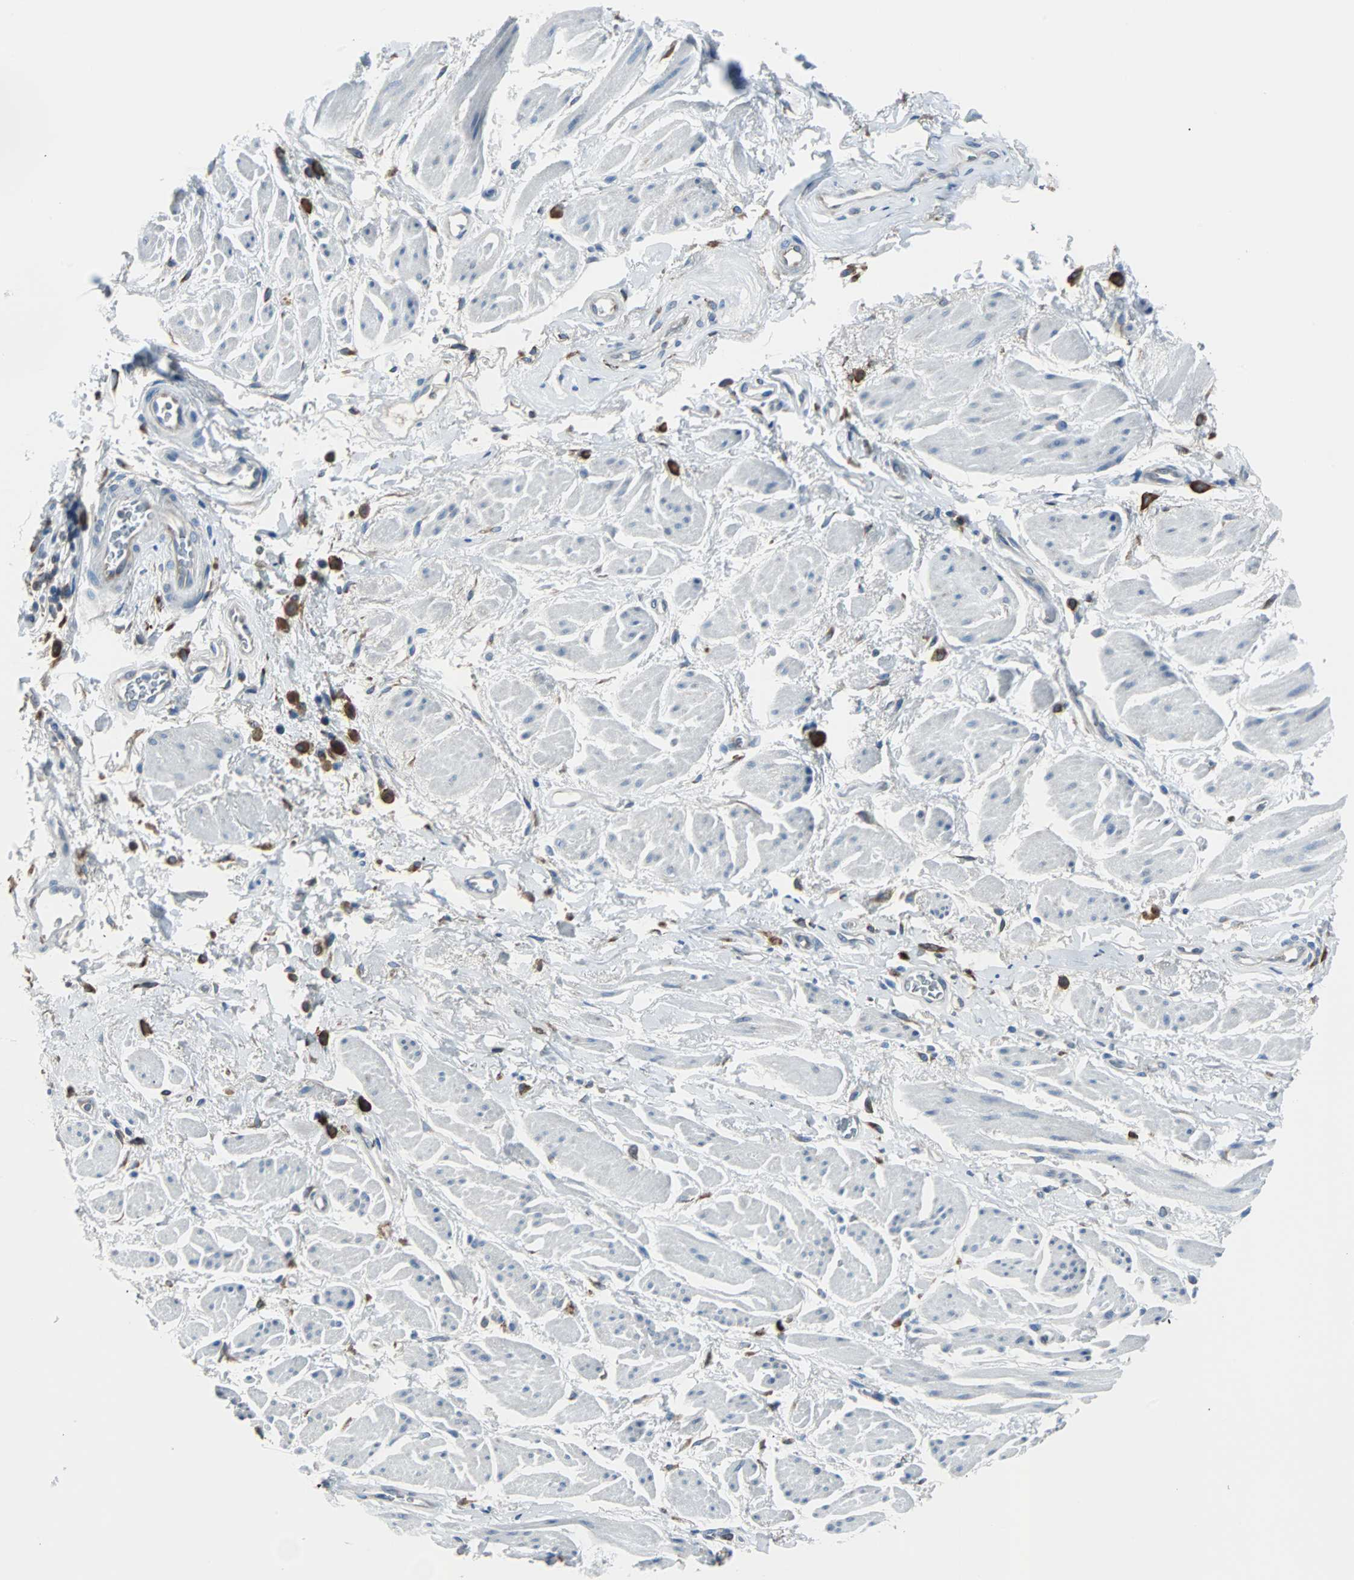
{"staining": {"intensity": "weak", "quantity": "25%-75%", "location": "cytoplasmic/membranous"}, "tissue": "adipose tissue", "cell_type": "Adipocytes", "image_type": "normal", "snomed": [{"axis": "morphology", "description": "Normal tissue, NOS"}, {"axis": "topography", "description": "Soft tissue"}, {"axis": "topography", "description": "Peripheral nerve tissue"}], "caption": "A brown stain highlights weak cytoplasmic/membranous positivity of a protein in adipocytes of benign adipose tissue. Using DAB (brown) and hematoxylin (blue) stains, captured at high magnification using brightfield microscopy.", "gene": "PDIA4", "patient": {"sex": "female", "age": 71}}